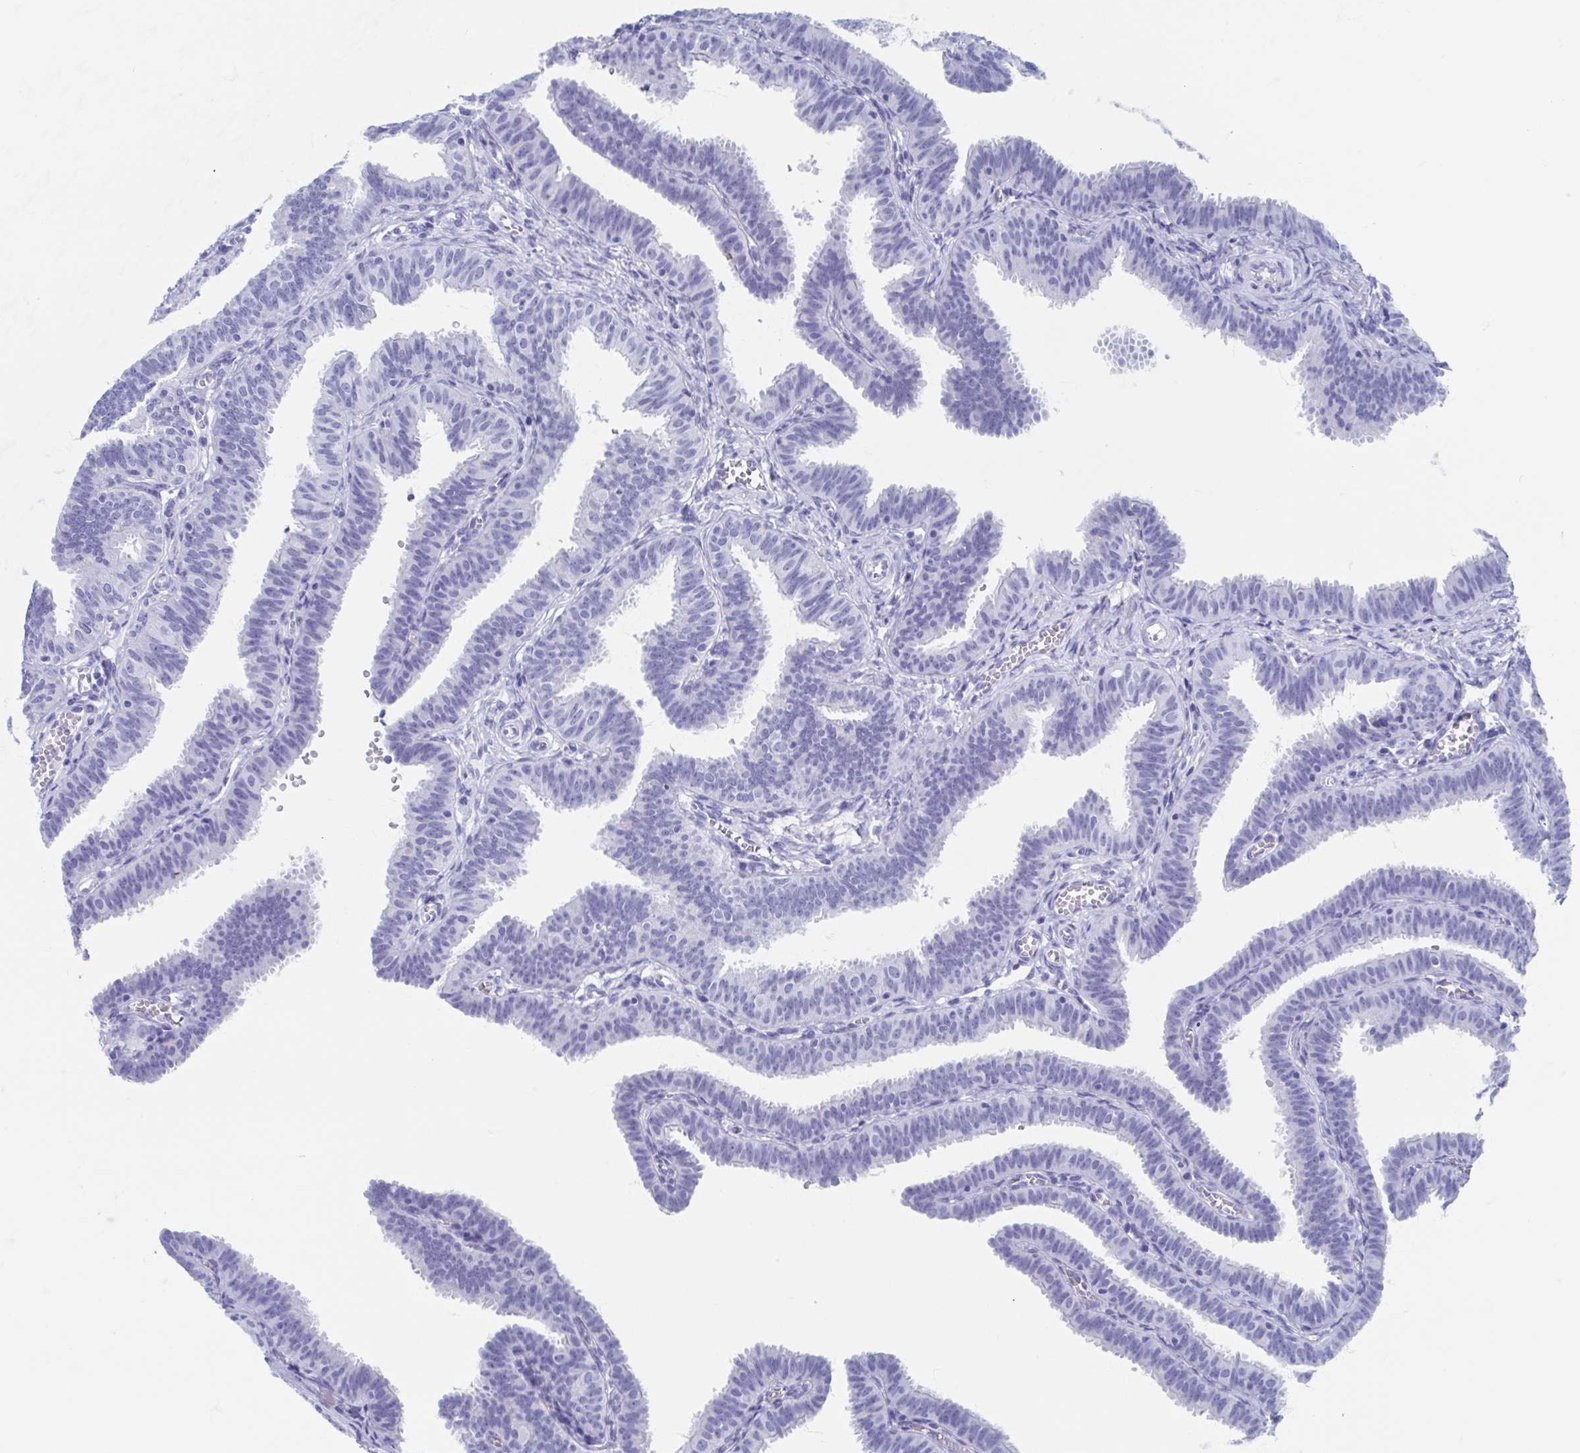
{"staining": {"intensity": "negative", "quantity": "none", "location": "none"}, "tissue": "fallopian tube", "cell_type": "Glandular cells", "image_type": "normal", "snomed": [{"axis": "morphology", "description": "Normal tissue, NOS"}, {"axis": "topography", "description": "Fallopian tube"}], "caption": "Glandular cells are negative for protein expression in unremarkable human fallopian tube. (Stains: DAB (3,3'-diaminobenzidine) IHC with hematoxylin counter stain, Microscopy: brightfield microscopy at high magnification).", "gene": "C10orf53", "patient": {"sex": "female", "age": 25}}